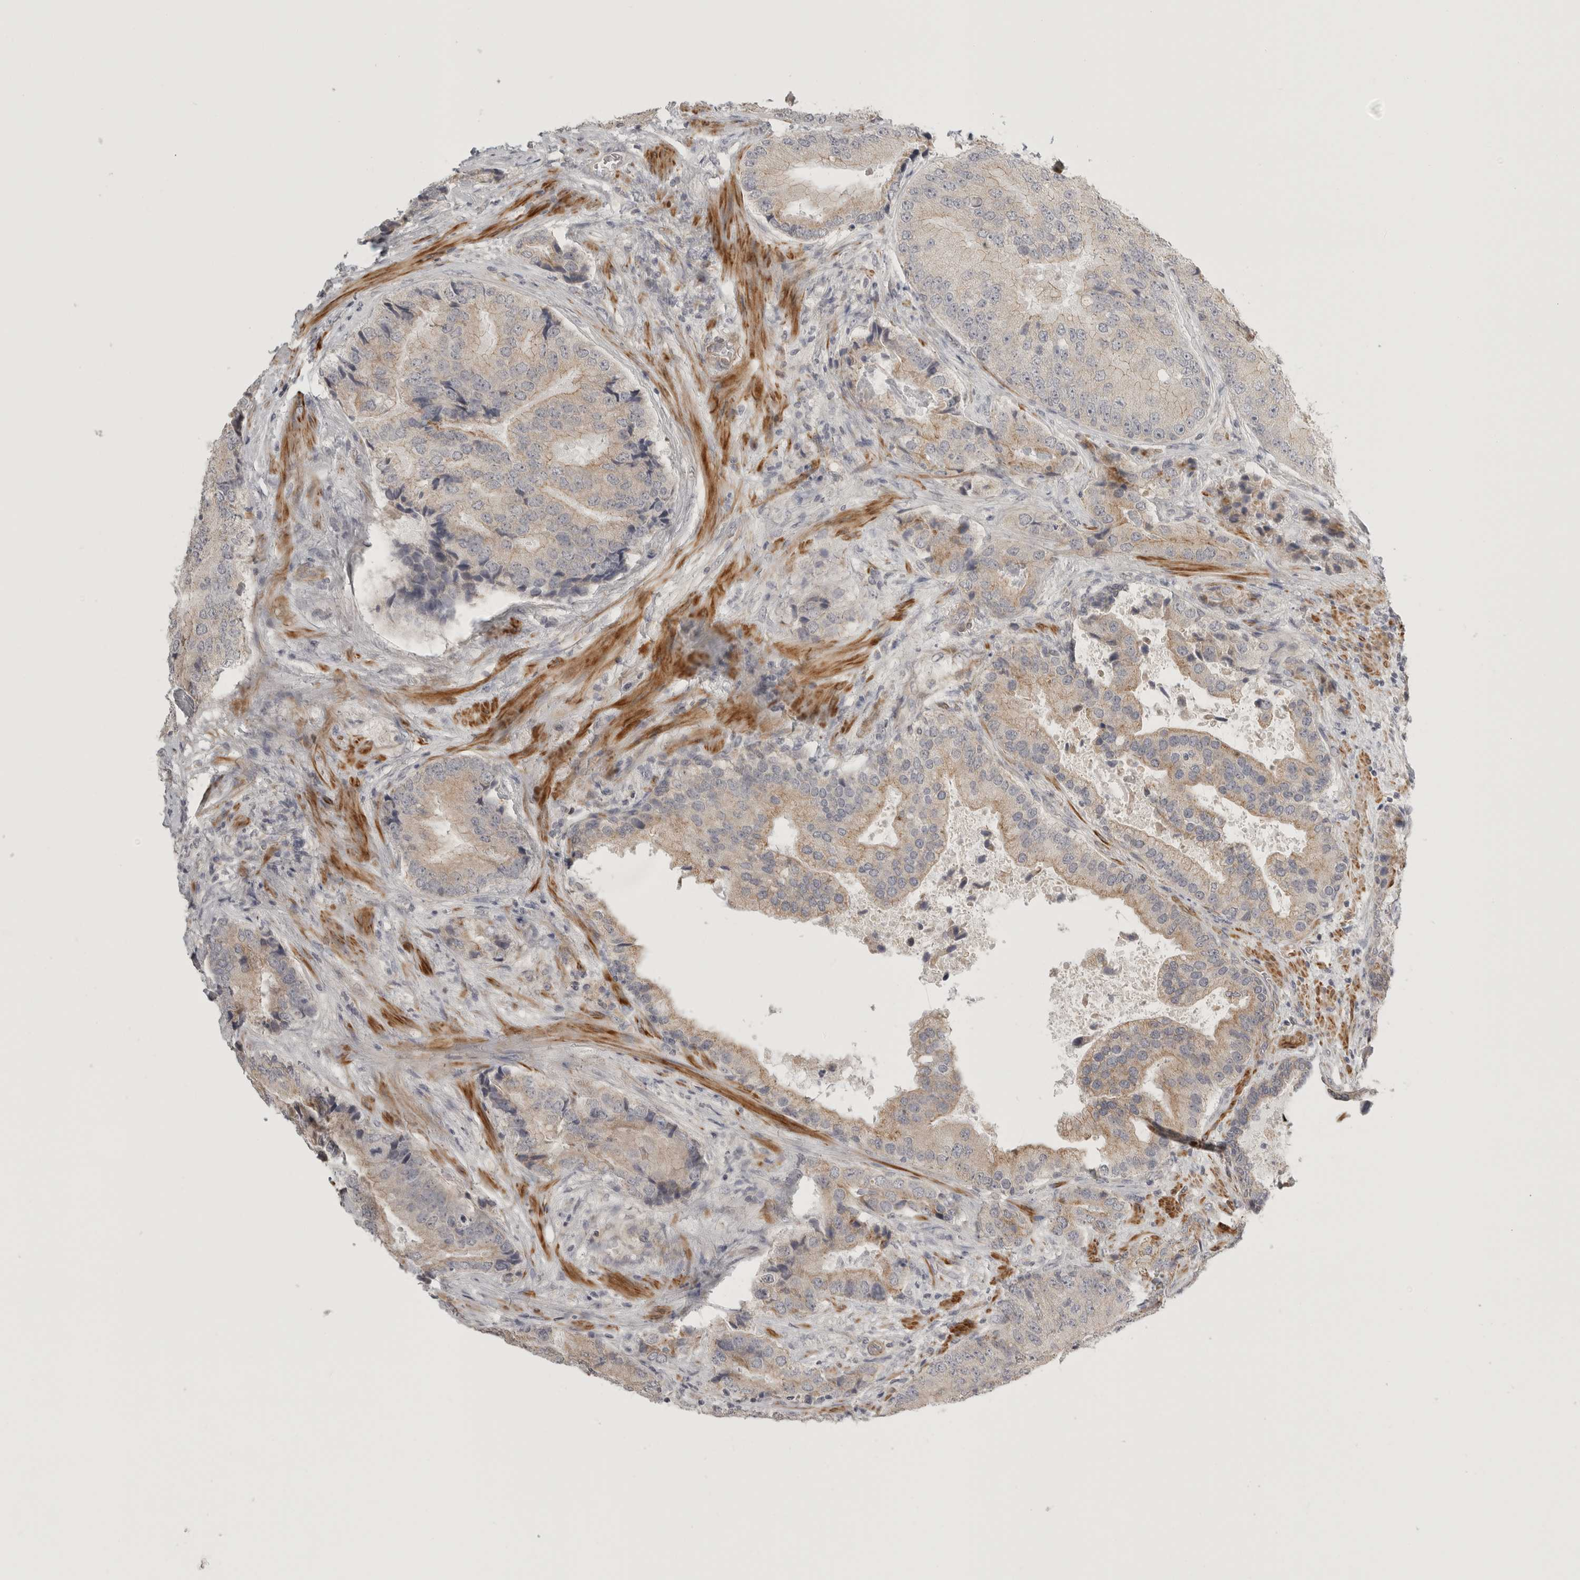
{"staining": {"intensity": "weak", "quantity": "25%-75%", "location": "cytoplasmic/membranous"}, "tissue": "prostate cancer", "cell_type": "Tumor cells", "image_type": "cancer", "snomed": [{"axis": "morphology", "description": "Adenocarcinoma, High grade"}, {"axis": "topography", "description": "Prostate"}], "caption": "Immunohistochemistry of human prostate adenocarcinoma (high-grade) shows low levels of weak cytoplasmic/membranous staining in approximately 25%-75% of tumor cells. (brown staining indicates protein expression, while blue staining denotes nuclei).", "gene": "STAB2", "patient": {"sex": "male", "age": 70}}